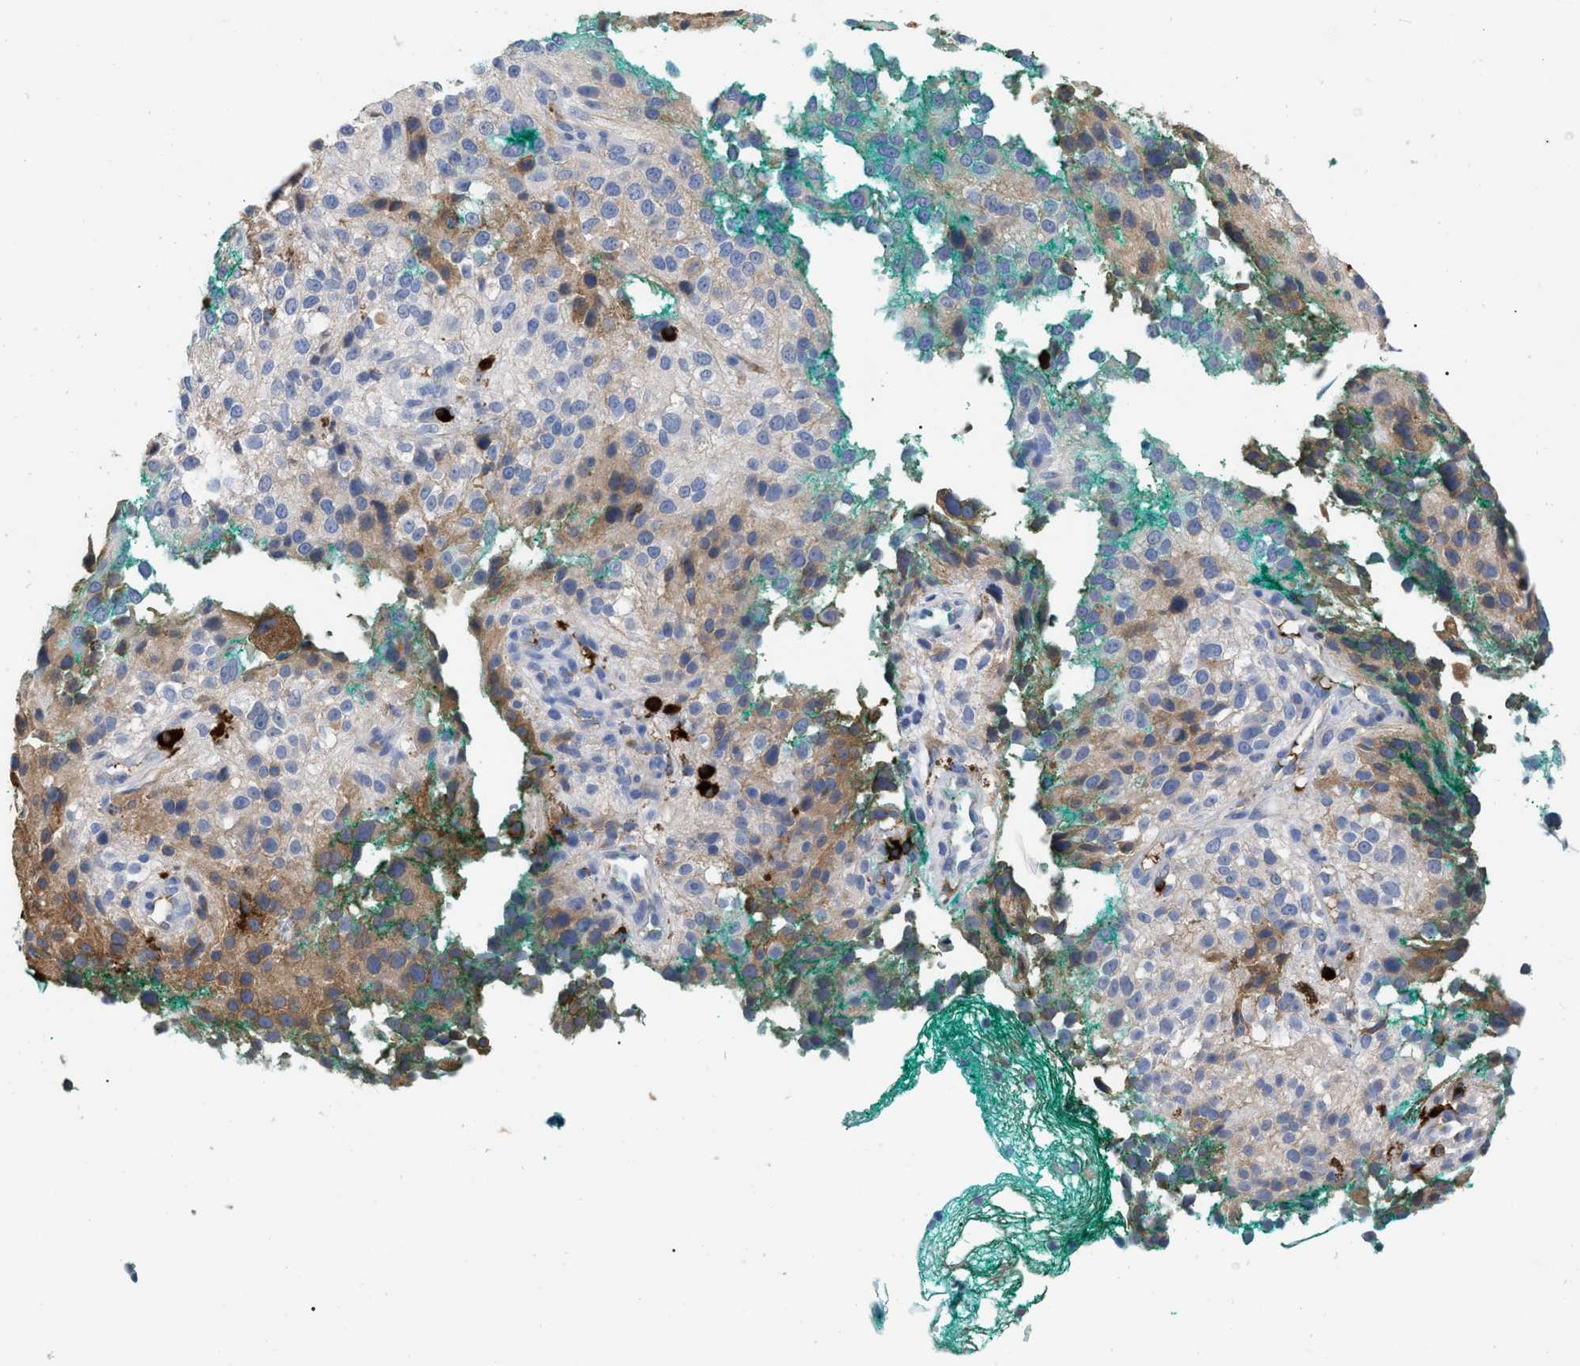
{"staining": {"intensity": "moderate", "quantity": "<25%", "location": "cytoplasmic/membranous"}, "tissue": "melanoma", "cell_type": "Tumor cells", "image_type": "cancer", "snomed": [{"axis": "morphology", "description": "Necrosis, NOS"}, {"axis": "morphology", "description": "Malignant melanoma, NOS"}, {"axis": "topography", "description": "Skin"}], "caption": "DAB (3,3'-diaminobenzidine) immunohistochemical staining of malignant melanoma exhibits moderate cytoplasmic/membranous protein expression in approximately <25% of tumor cells.", "gene": "IGHV5-51", "patient": {"sex": "female", "age": 87}}